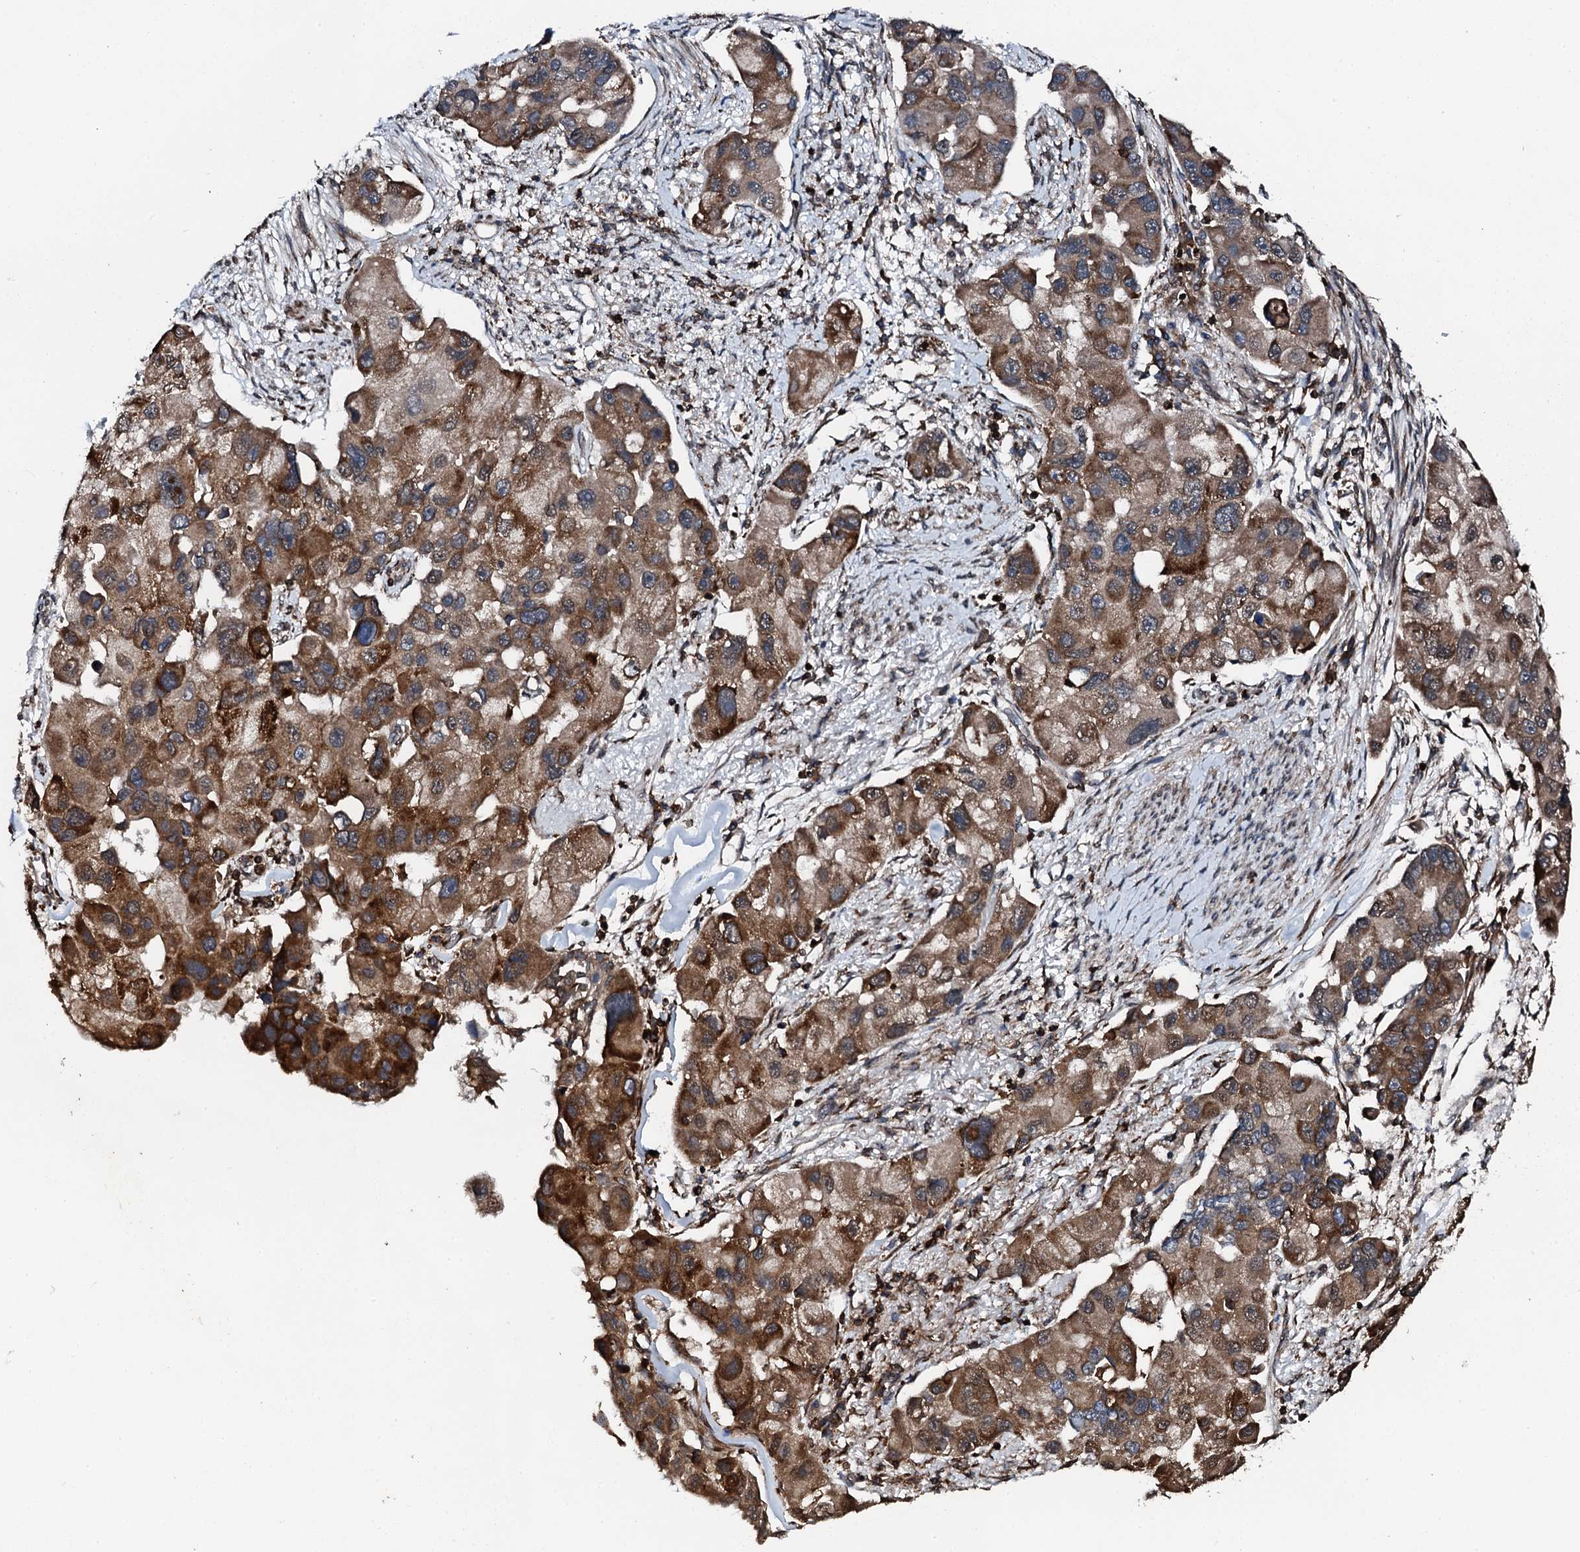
{"staining": {"intensity": "strong", "quantity": "25%-75%", "location": "cytoplasmic/membranous"}, "tissue": "lung cancer", "cell_type": "Tumor cells", "image_type": "cancer", "snomed": [{"axis": "morphology", "description": "Adenocarcinoma, NOS"}, {"axis": "topography", "description": "Lung"}], "caption": "Human adenocarcinoma (lung) stained for a protein (brown) demonstrates strong cytoplasmic/membranous positive positivity in approximately 25%-75% of tumor cells.", "gene": "EDC4", "patient": {"sex": "female", "age": 54}}